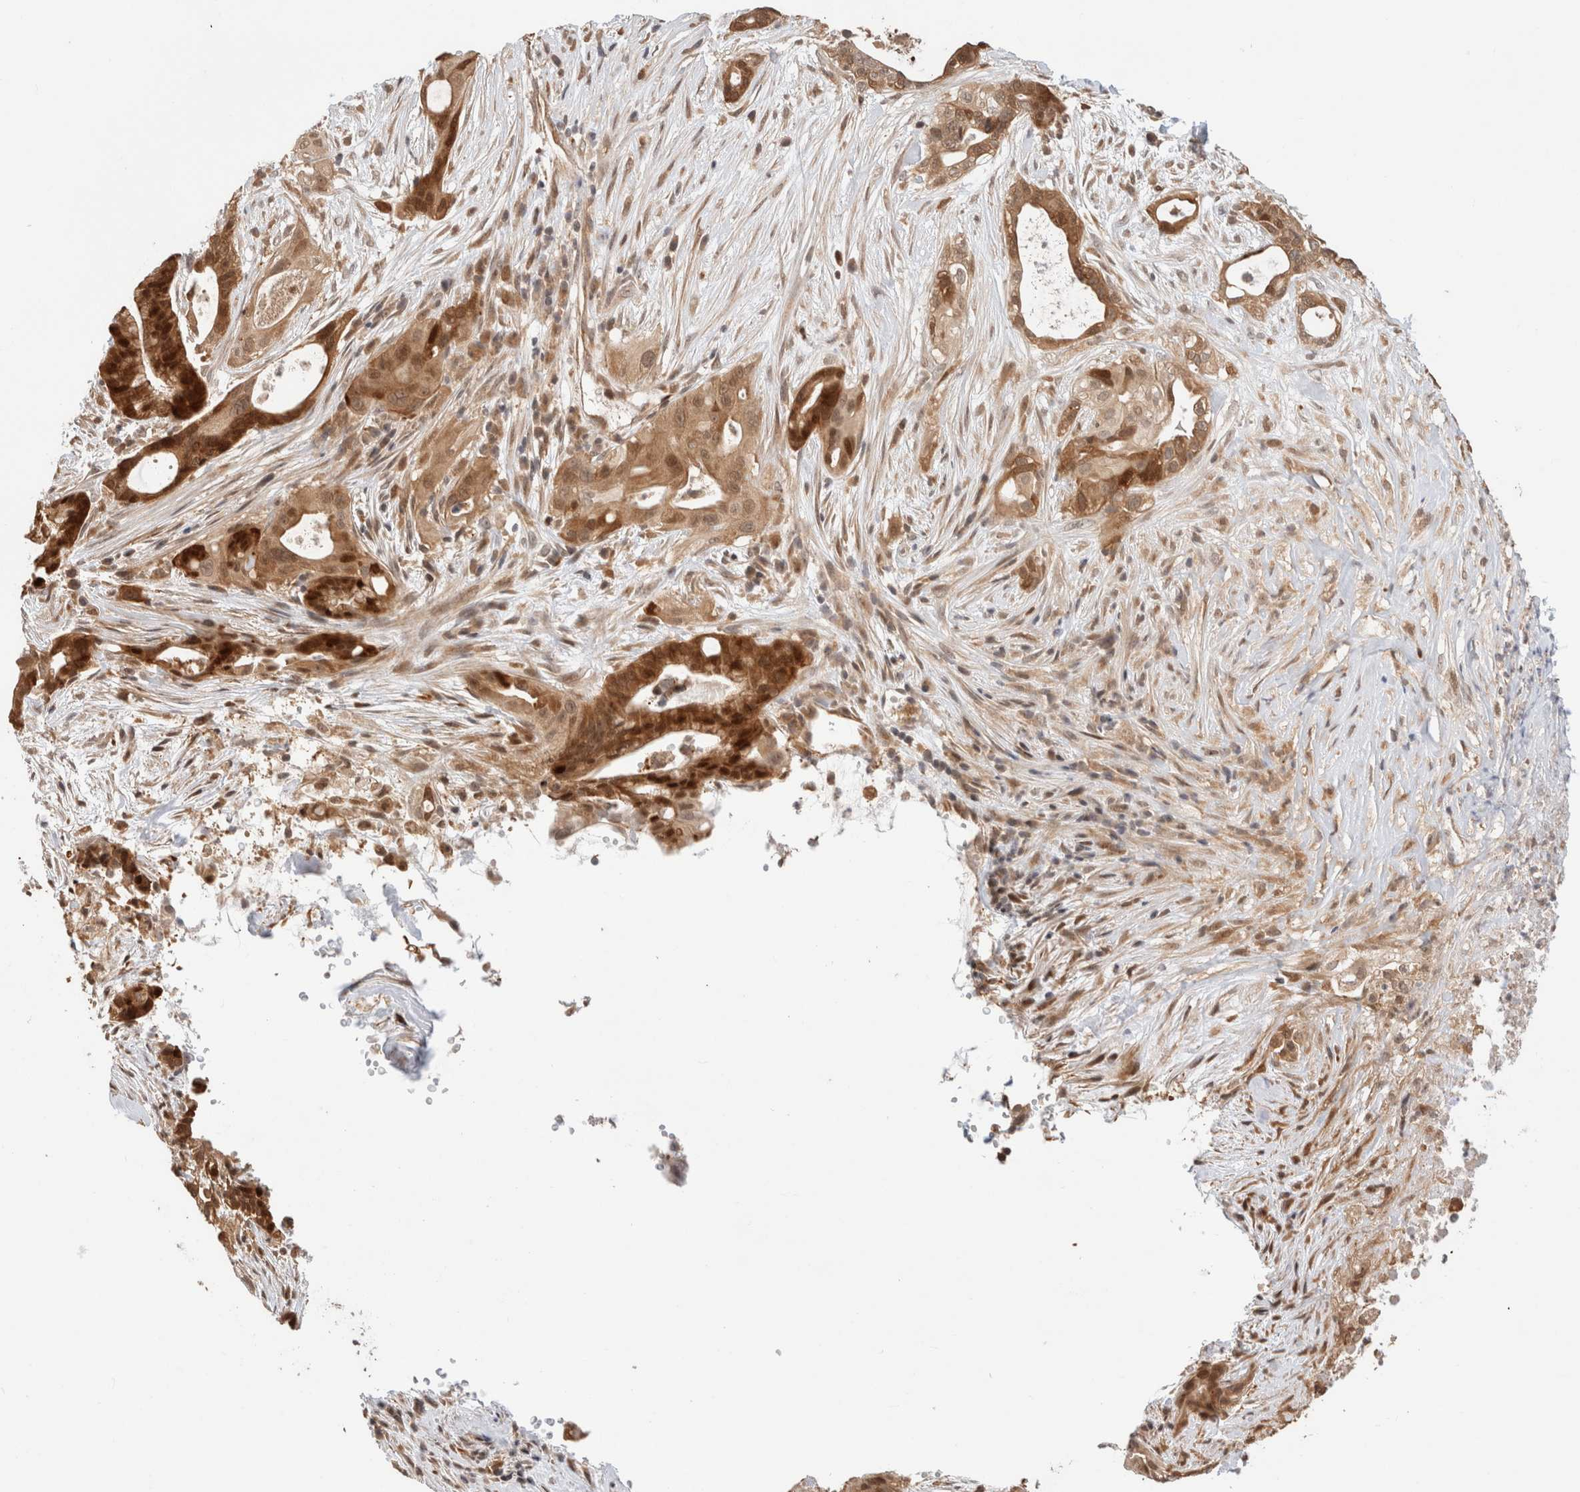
{"staining": {"intensity": "strong", "quantity": ">75%", "location": "cytoplasmic/membranous,nuclear"}, "tissue": "pancreatic cancer", "cell_type": "Tumor cells", "image_type": "cancer", "snomed": [{"axis": "morphology", "description": "Adenocarcinoma, NOS"}, {"axis": "topography", "description": "Pancreas"}], "caption": "This photomicrograph exhibits IHC staining of pancreatic adenocarcinoma, with high strong cytoplasmic/membranous and nuclear positivity in about >75% of tumor cells.", "gene": "OTUD6B", "patient": {"sex": "male", "age": 58}}